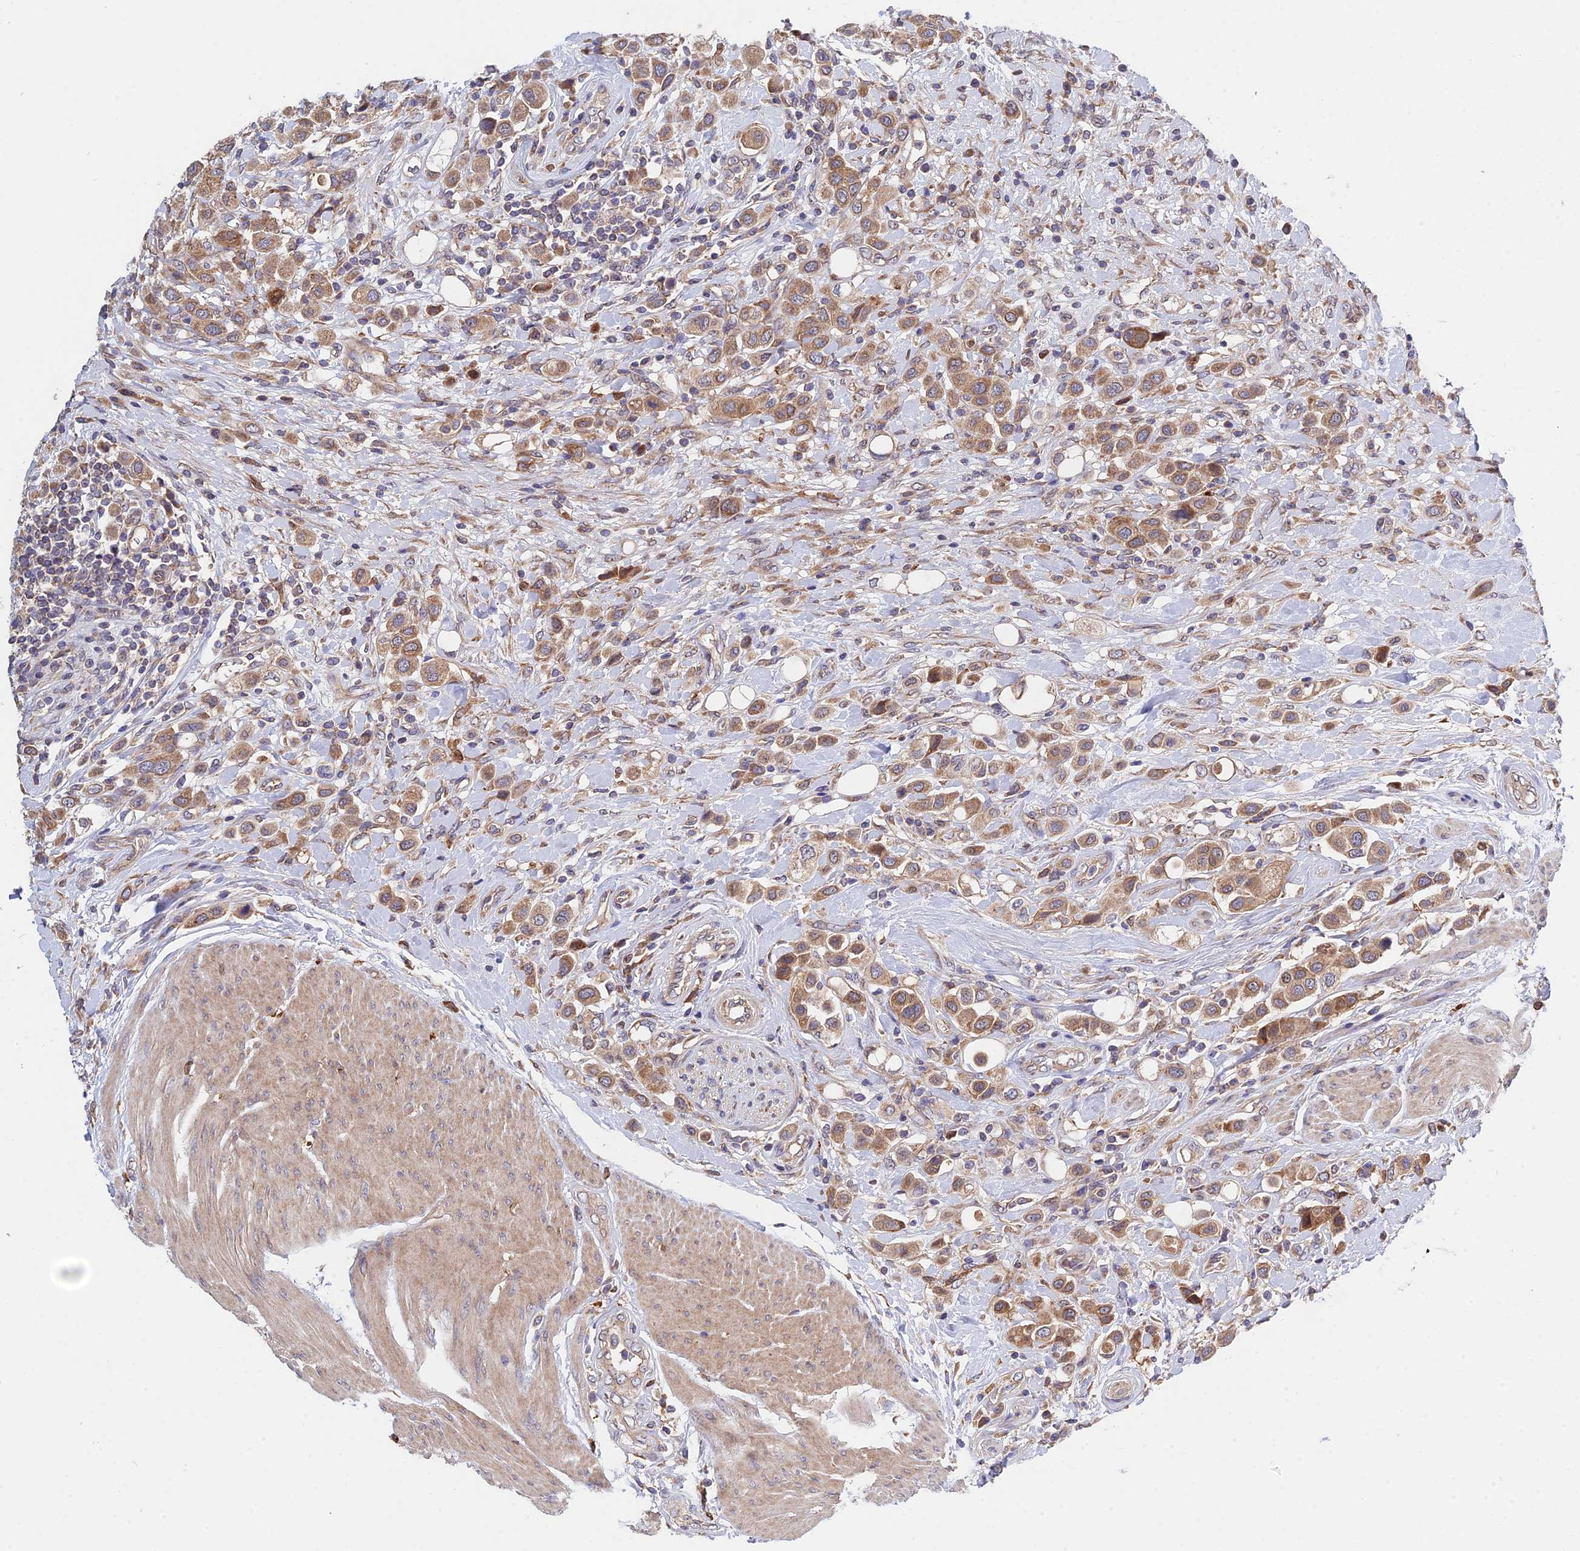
{"staining": {"intensity": "moderate", "quantity": ">75%", "location": "cytoplasmic/membranous"}, "tissue": "urothelial cancer", "cell_type": "Tumor cells", "image_type": "cancer", "snomed": [{"axis": "morphology", "description": "Urothelial carcinoma, High grade"}, {"axis": "topography", "description": "Urinary bladder"}], "caption": "A histopathology image of urothelial cancer stained for a protein demonstrates moderate cytoplasmic/membranous brown staining in tumor cells.", "gene": "CDC37L1", "patient": {"sex": "male", "age": 50}}